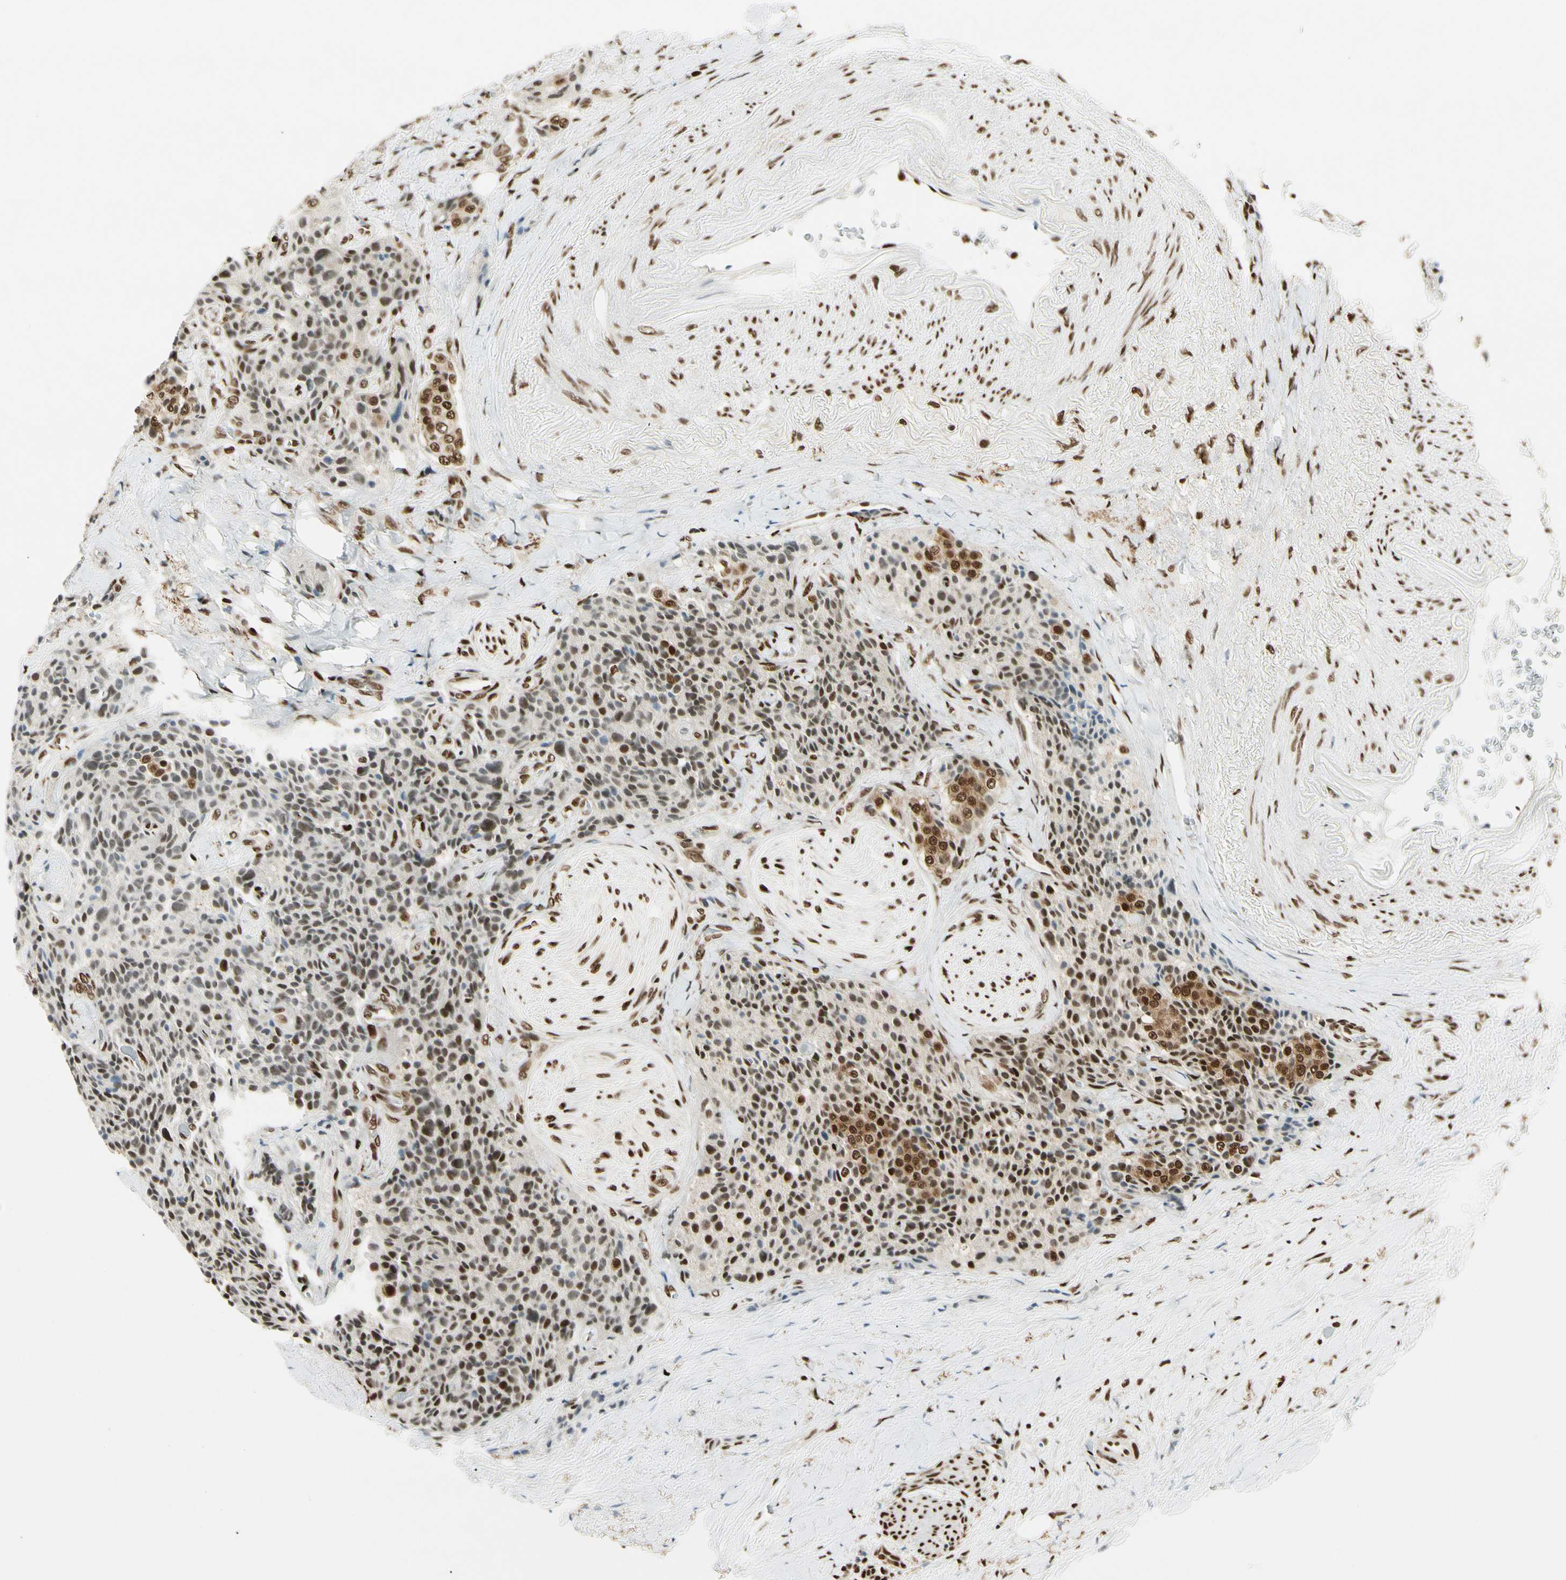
{"staining": {"intensity": "strong", "quantity": ">75%", "location": "cytoplasmic/membranous,nuclear"}, "tissue": "carcinoid", "cell_type": "Tumor cells", "image_type": "cancer", "snomed": [{"axis": "morphology", "description": "Carcinoid, malignant, NOS"}, {"axis": "topography", "description": "Colon"}], "caption": "High-power microscopy captured an IHC image of carcinoid, revealing strong cytoplasmic/membranous and nuclear expression in about >75% of tumor cells.", "gene": "FUS", "patient": {"sex": "female", "age": 61}}